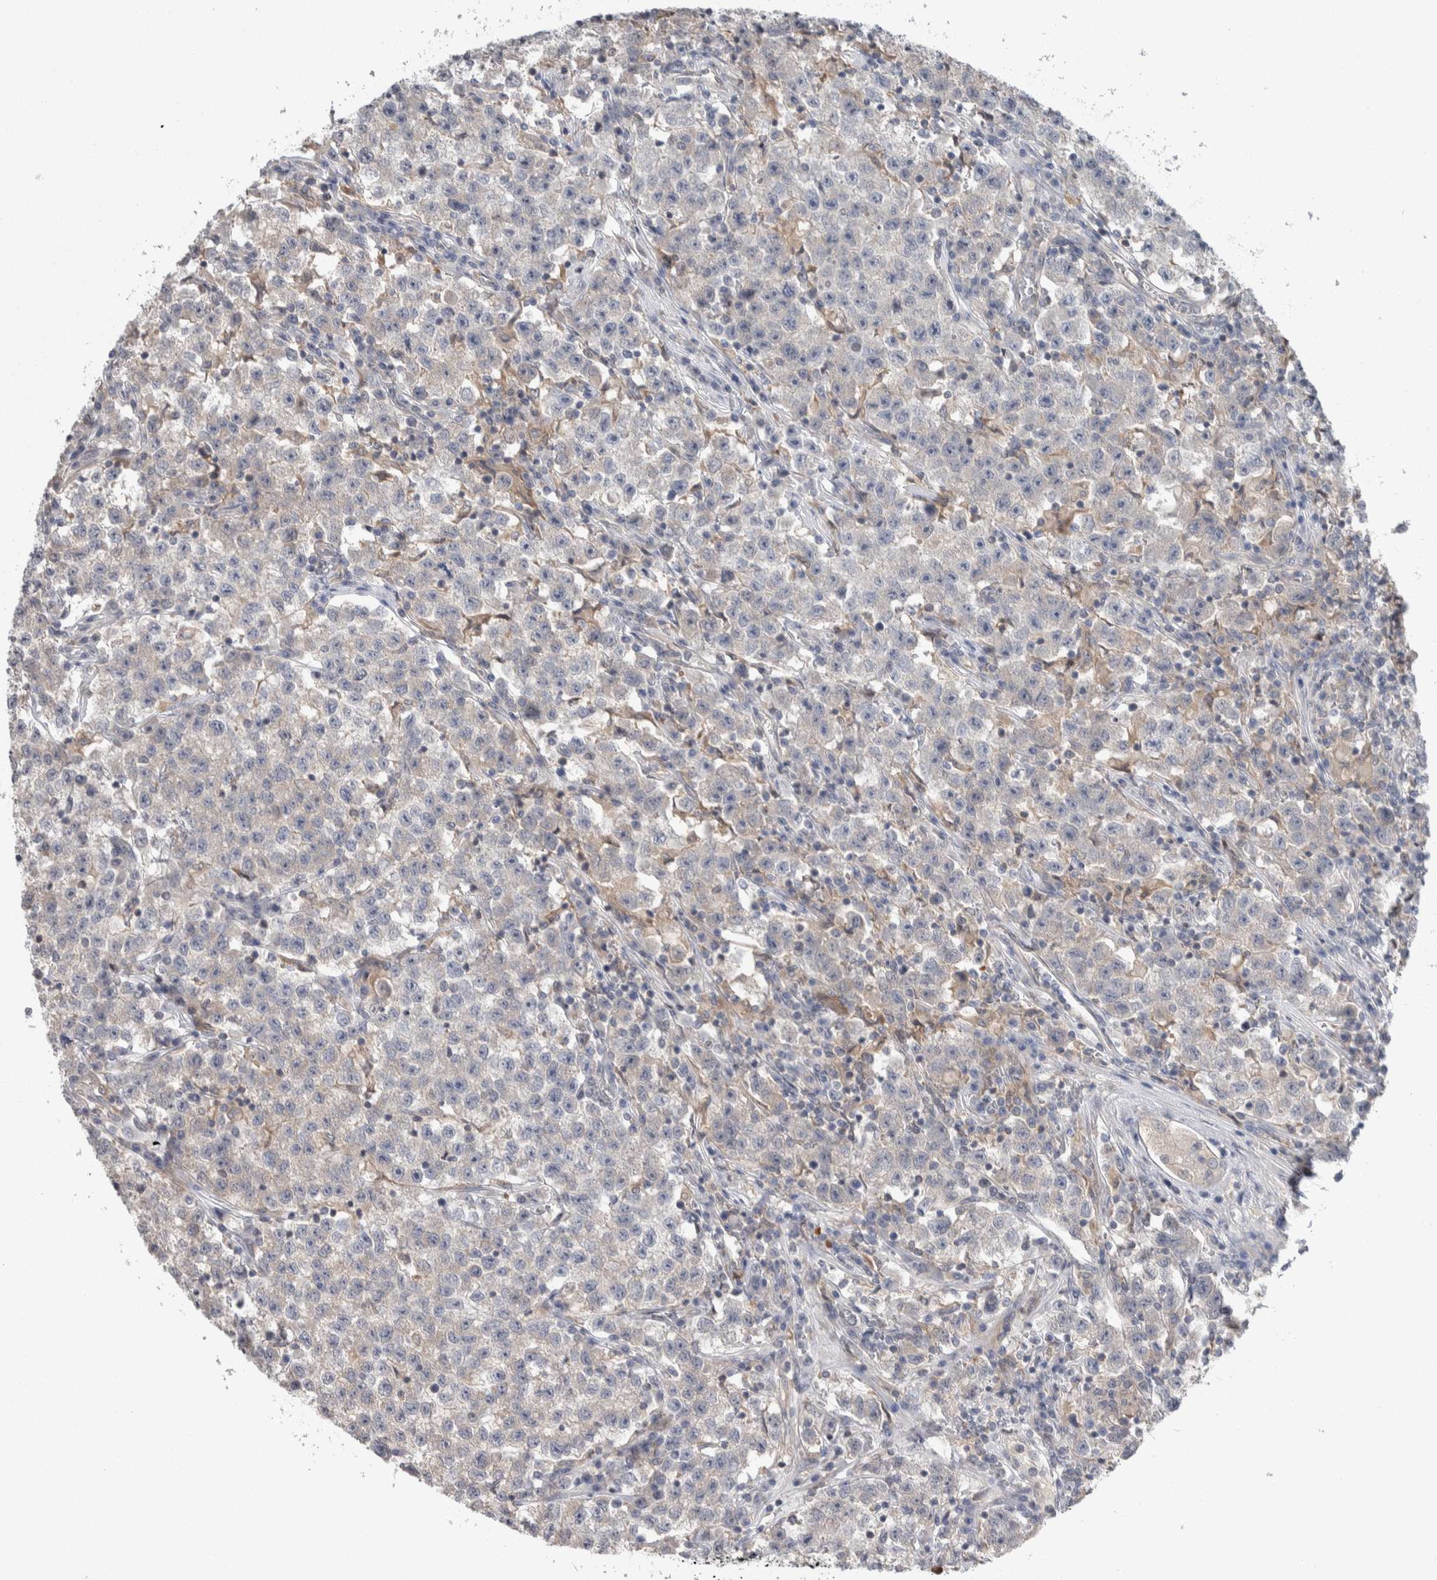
{"staining": {"intensity": "negative", "quantity": "none", "location": "none"}, "tissue": "testis cancer", "cell_type": "Tumor cells", "image_type": "cancer", "snomed": [{"axis": "morphology", "description": "Seminoma, NOS"}, {"axis": "topography", "description": "Testis"}], "caption": "This photomicrograph is of seminoma (testis) stained with IHC to label a protein in brown with the nuclei are counter-stained blue. There is no positivity in tumor cells. Brightfield microscopy of immunohistochemistry stained with DAB (brown) and hematoxylin (blue), captured at high magnification.", "gene": "HTATIP2", "patient": {"sex": "male", "age": 22}}